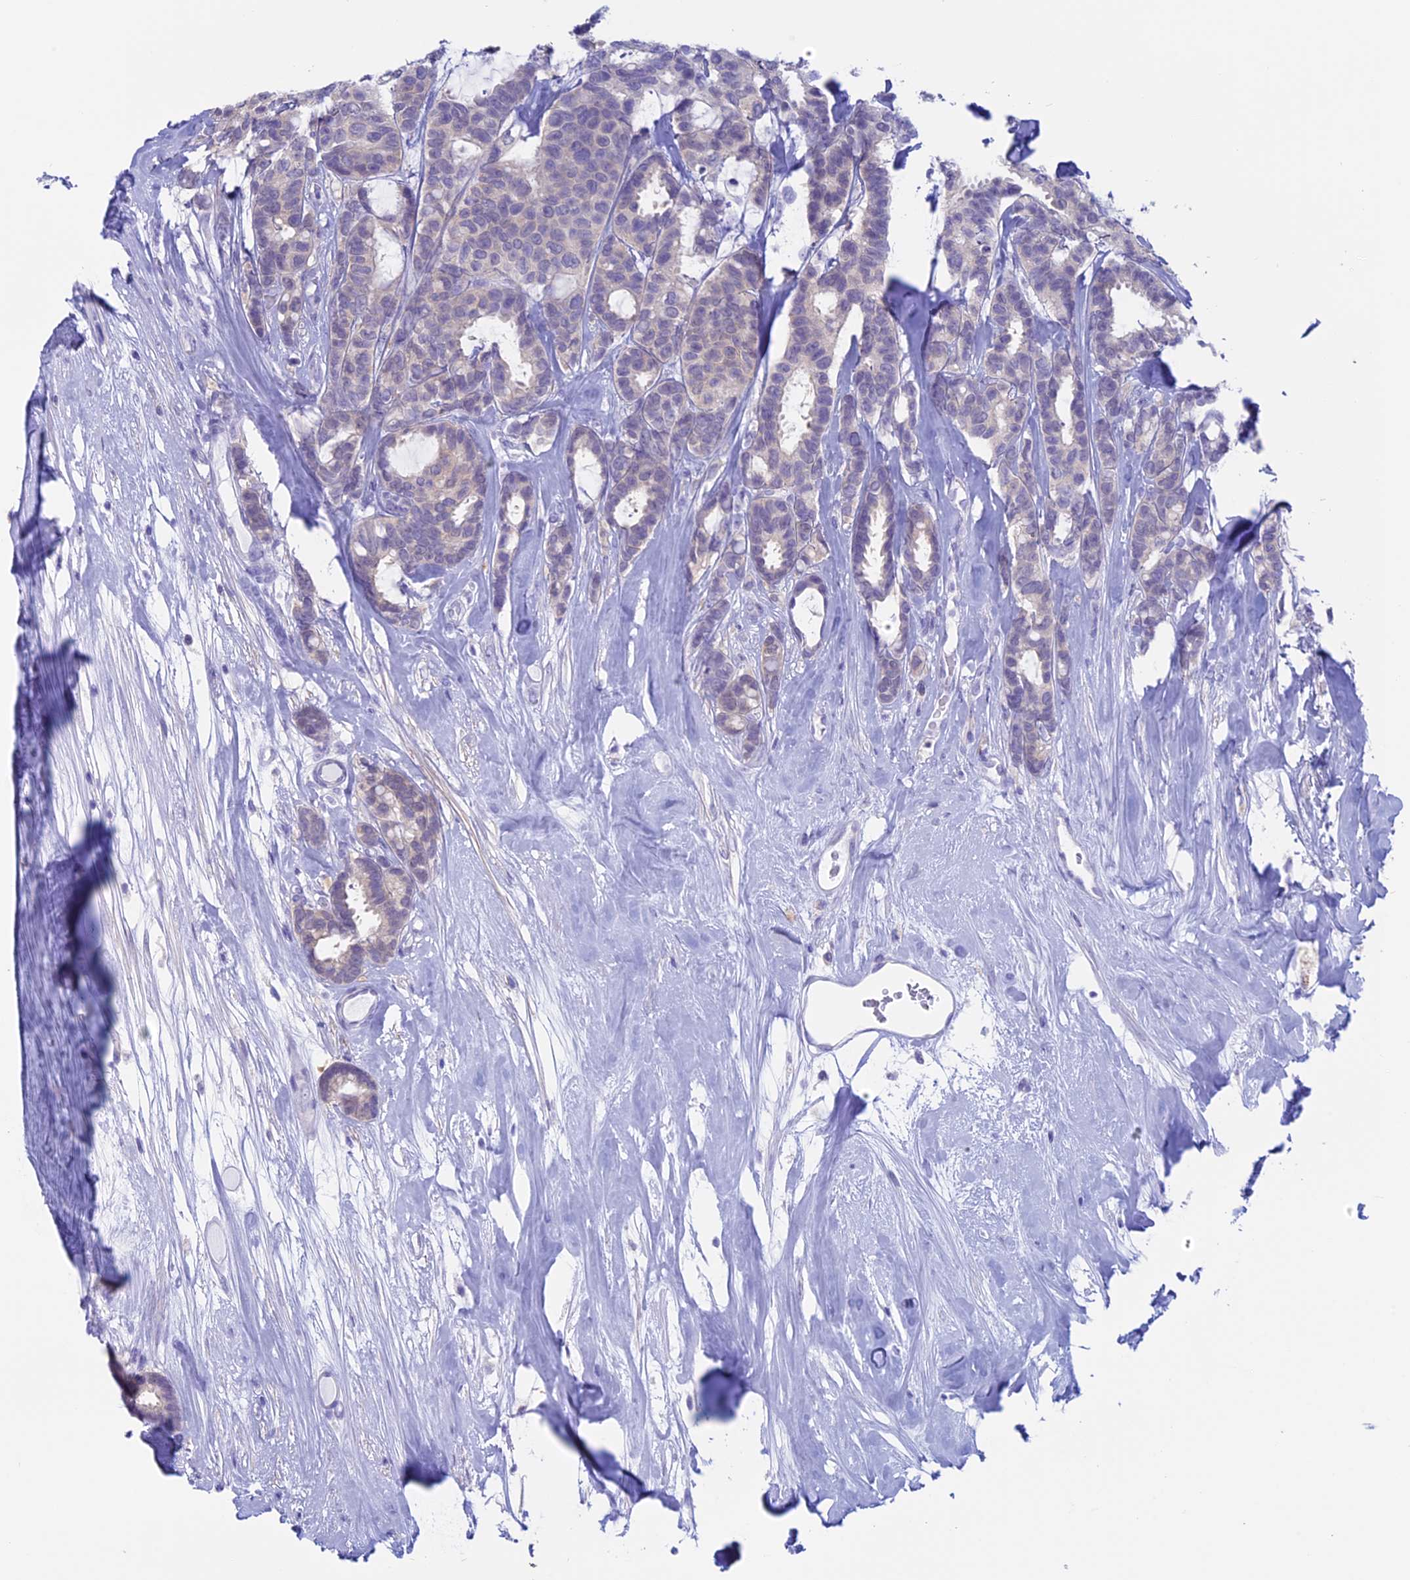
{"staining": {"intensity": "negative", "quantity": "none", "location": "none"}, "tissue": "breast cancer", "cell_type": "Tumor cells", "image_type": "cancer", "snomed": [{"axis": "morphology", "description": "Duct carcinoma"}, {"axis": "topography", "description": "Breast"}], "caption": "This is a micrograph of immunohistochemistry staining of infiltrating ductal carcinoma (breast), which shows no staining in tumor cells.", "gene": "LHFPL2", "patient": {"sex": "female", "age": 87}}